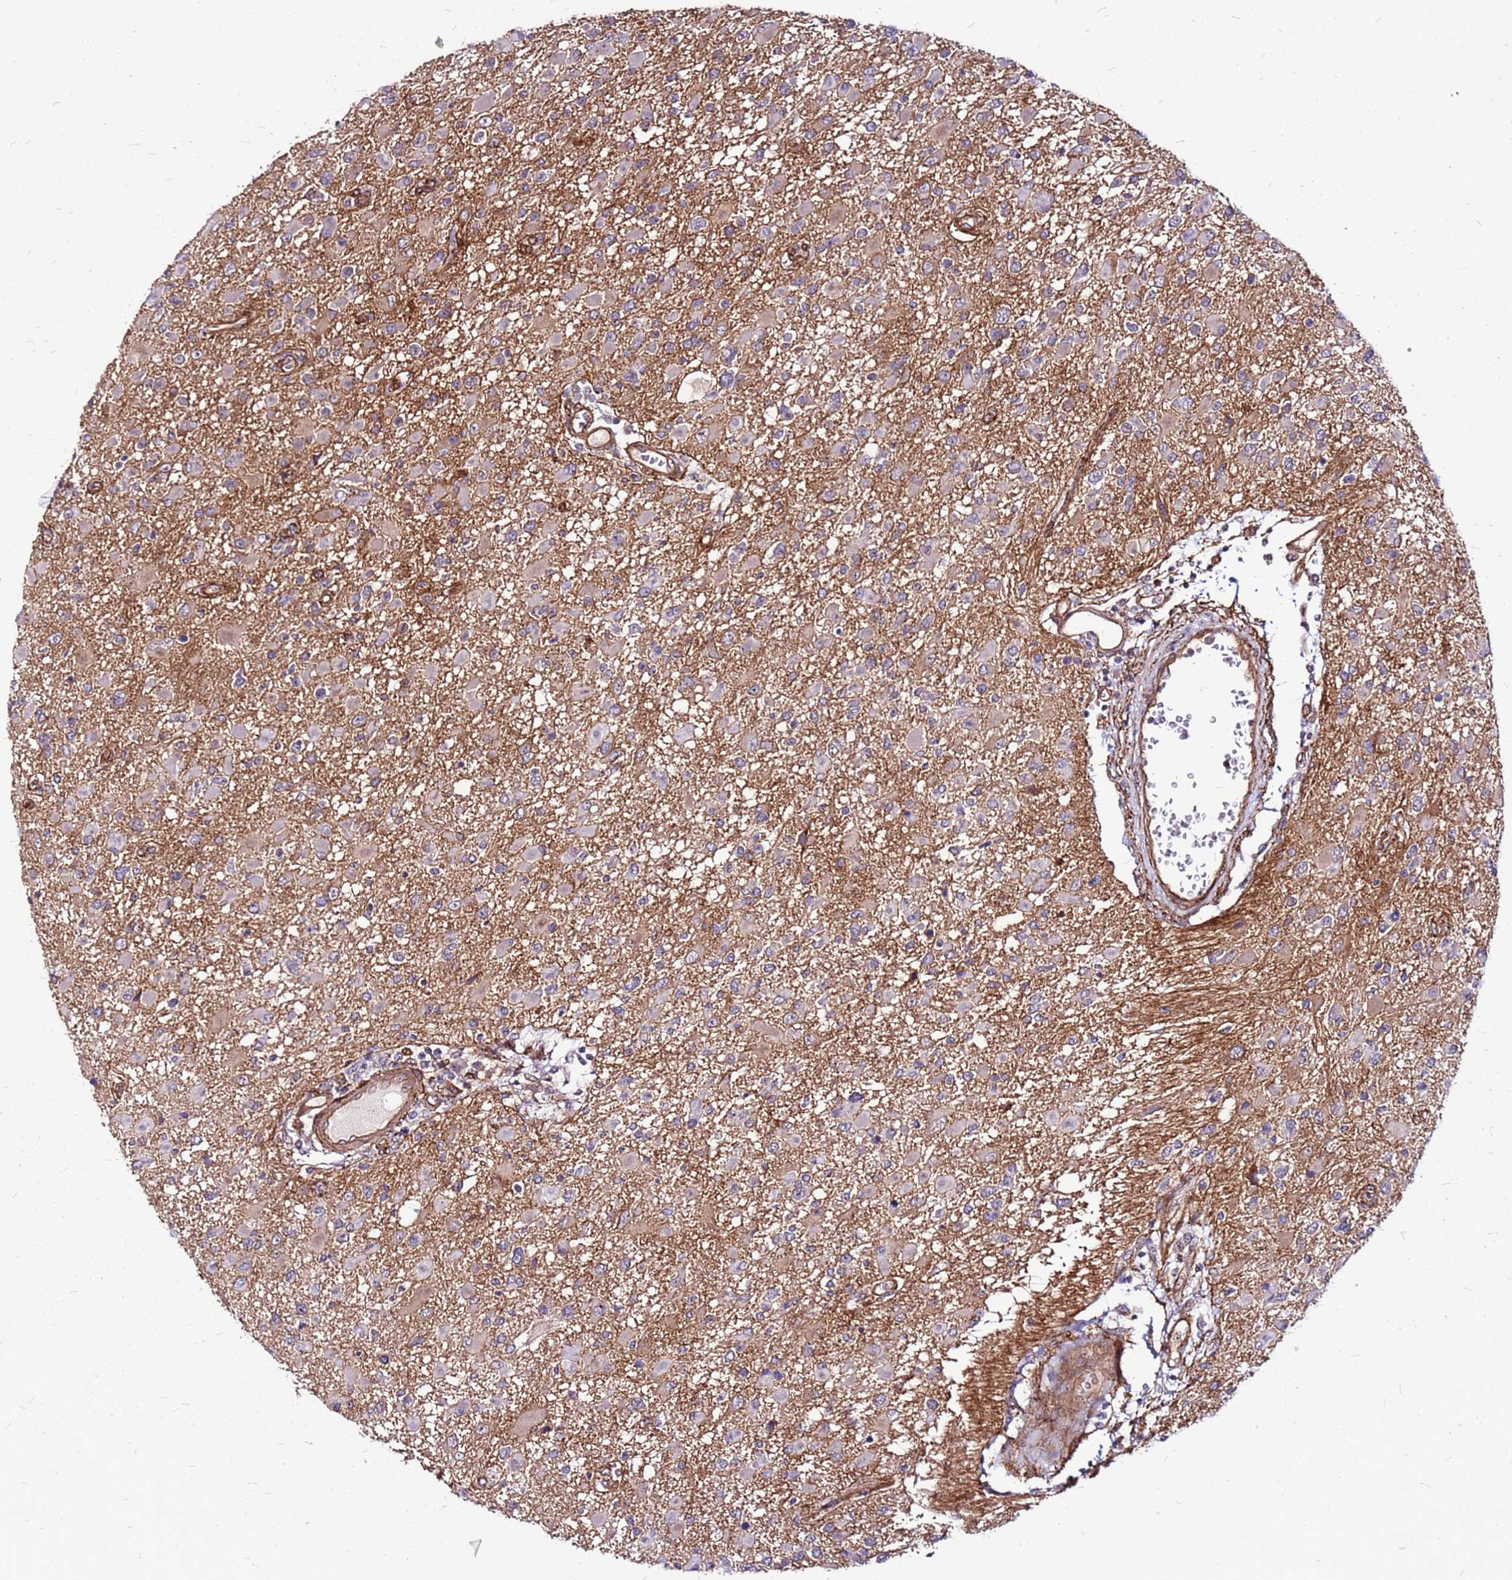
{"staining": {"intensity": "negative", "quantity": "none", "location": "none"}, "tissue": "glioma", "cell_type": "Tumor cells", "image_type": "cancer", "snomed": [{"axis": "morphology", "description": "Glioma, malignant, High grade"}, {"axis": "topography", "description": "Brain"}], "caption": "The immunohistochemistry (IHC) image has no significant positivity in tumor cells of malignant glioma (high-grade) tissue. The staining is performed using DAB brown chromogen with nuclei counter-stained in using hematoxylin.", "gene": "TOPAZ1", "patient": {"sex": "male", "age": 53}}